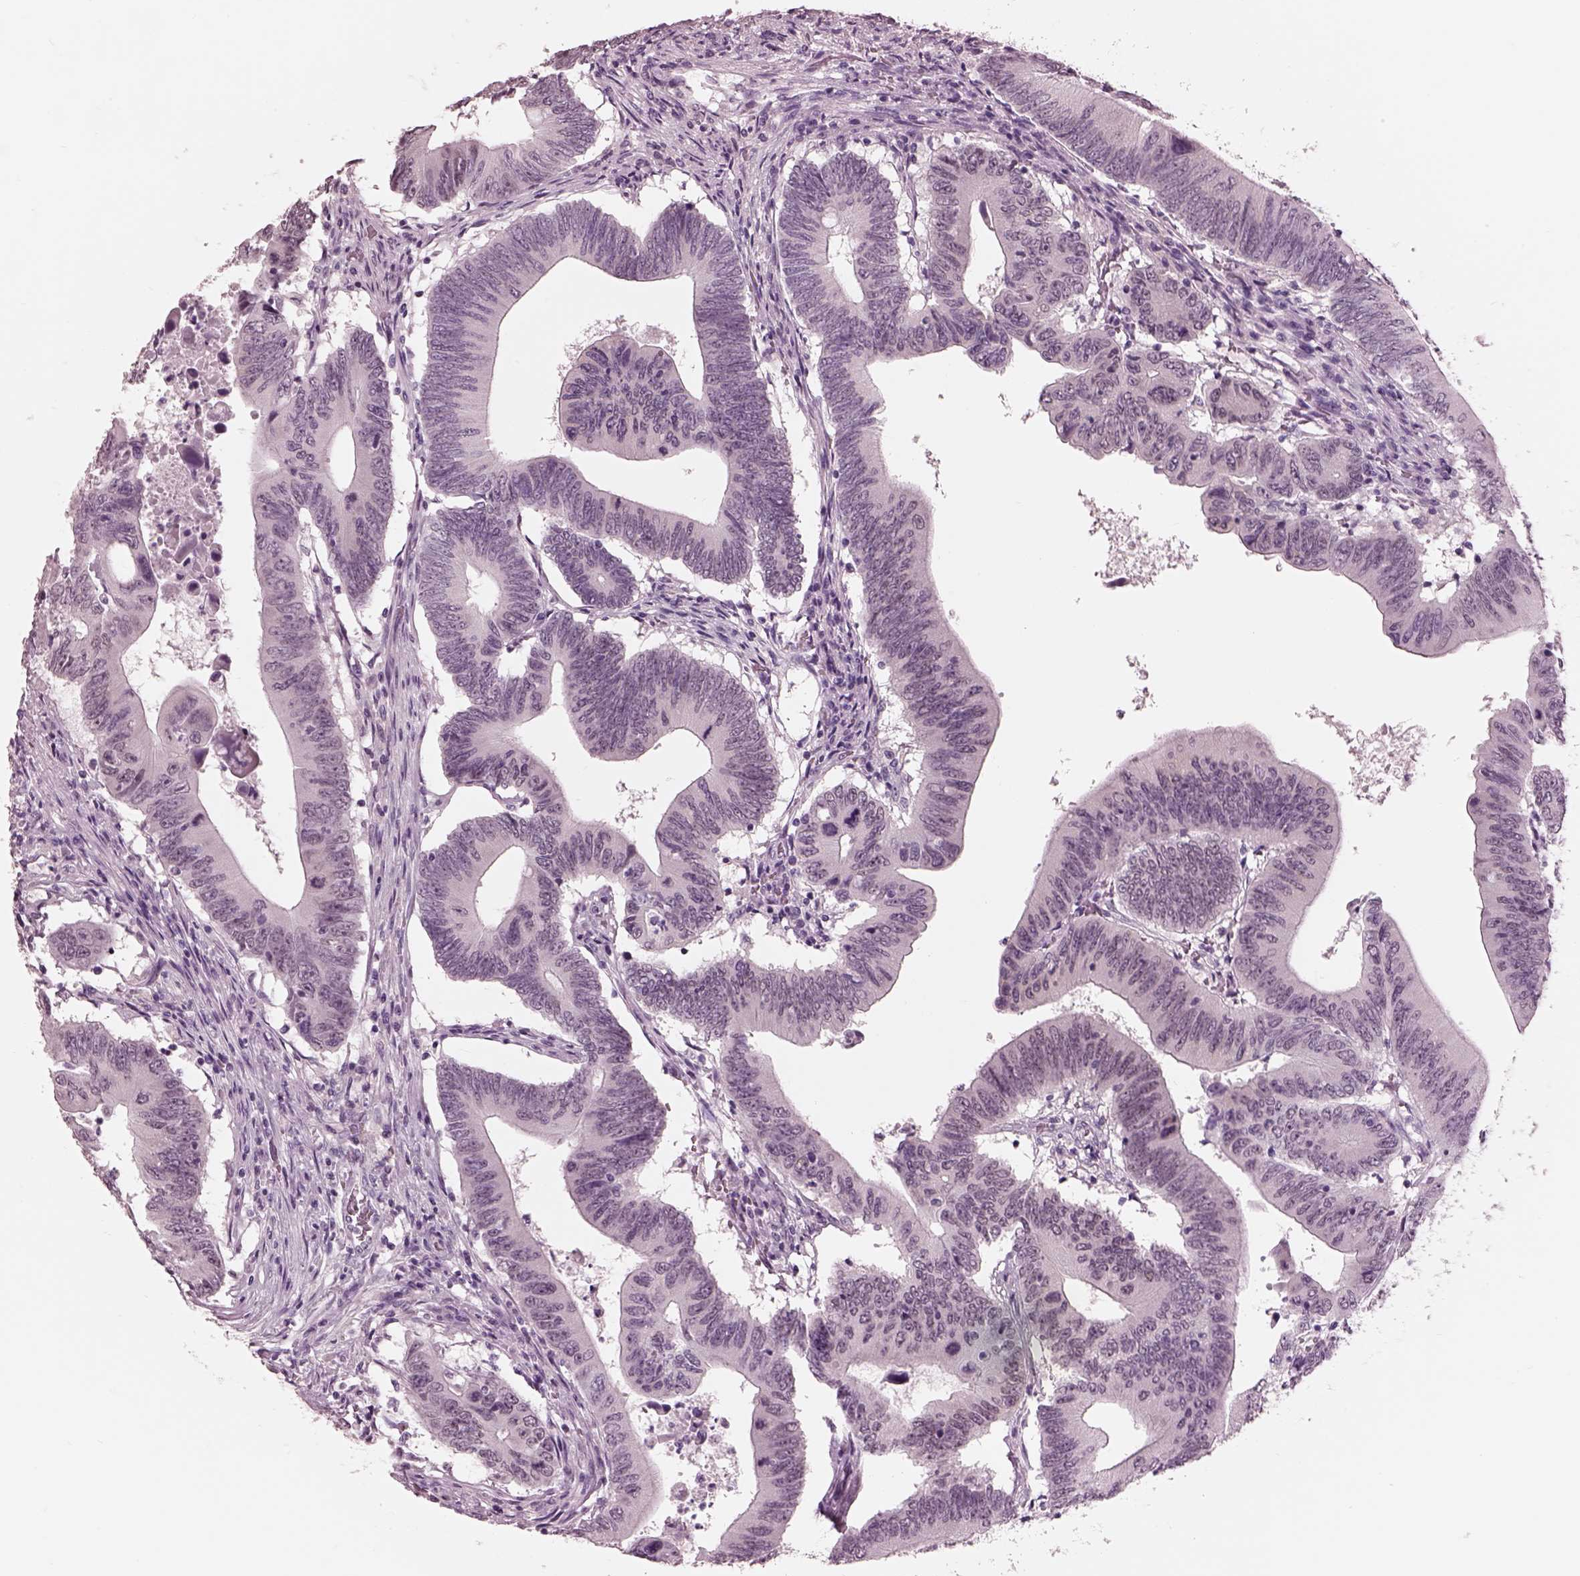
{"staining": {"intensity": "negative", "quantity": "none", "location": "none"}, "tissue": "colorectal cancer", "cell_type": "Tumor cells", "image_type": "cancer", "snomed": [{"axis": "morphology", "description": "Adenocarcinoma, NOS"}, {"axis": "topography", "description": "Colon"}], "caption": "There is no significant positivity in tumor cells of colorectal adenocarcinoma.", "gene": "GARIN4", "patient": {"sex": "female", "age": 90}}